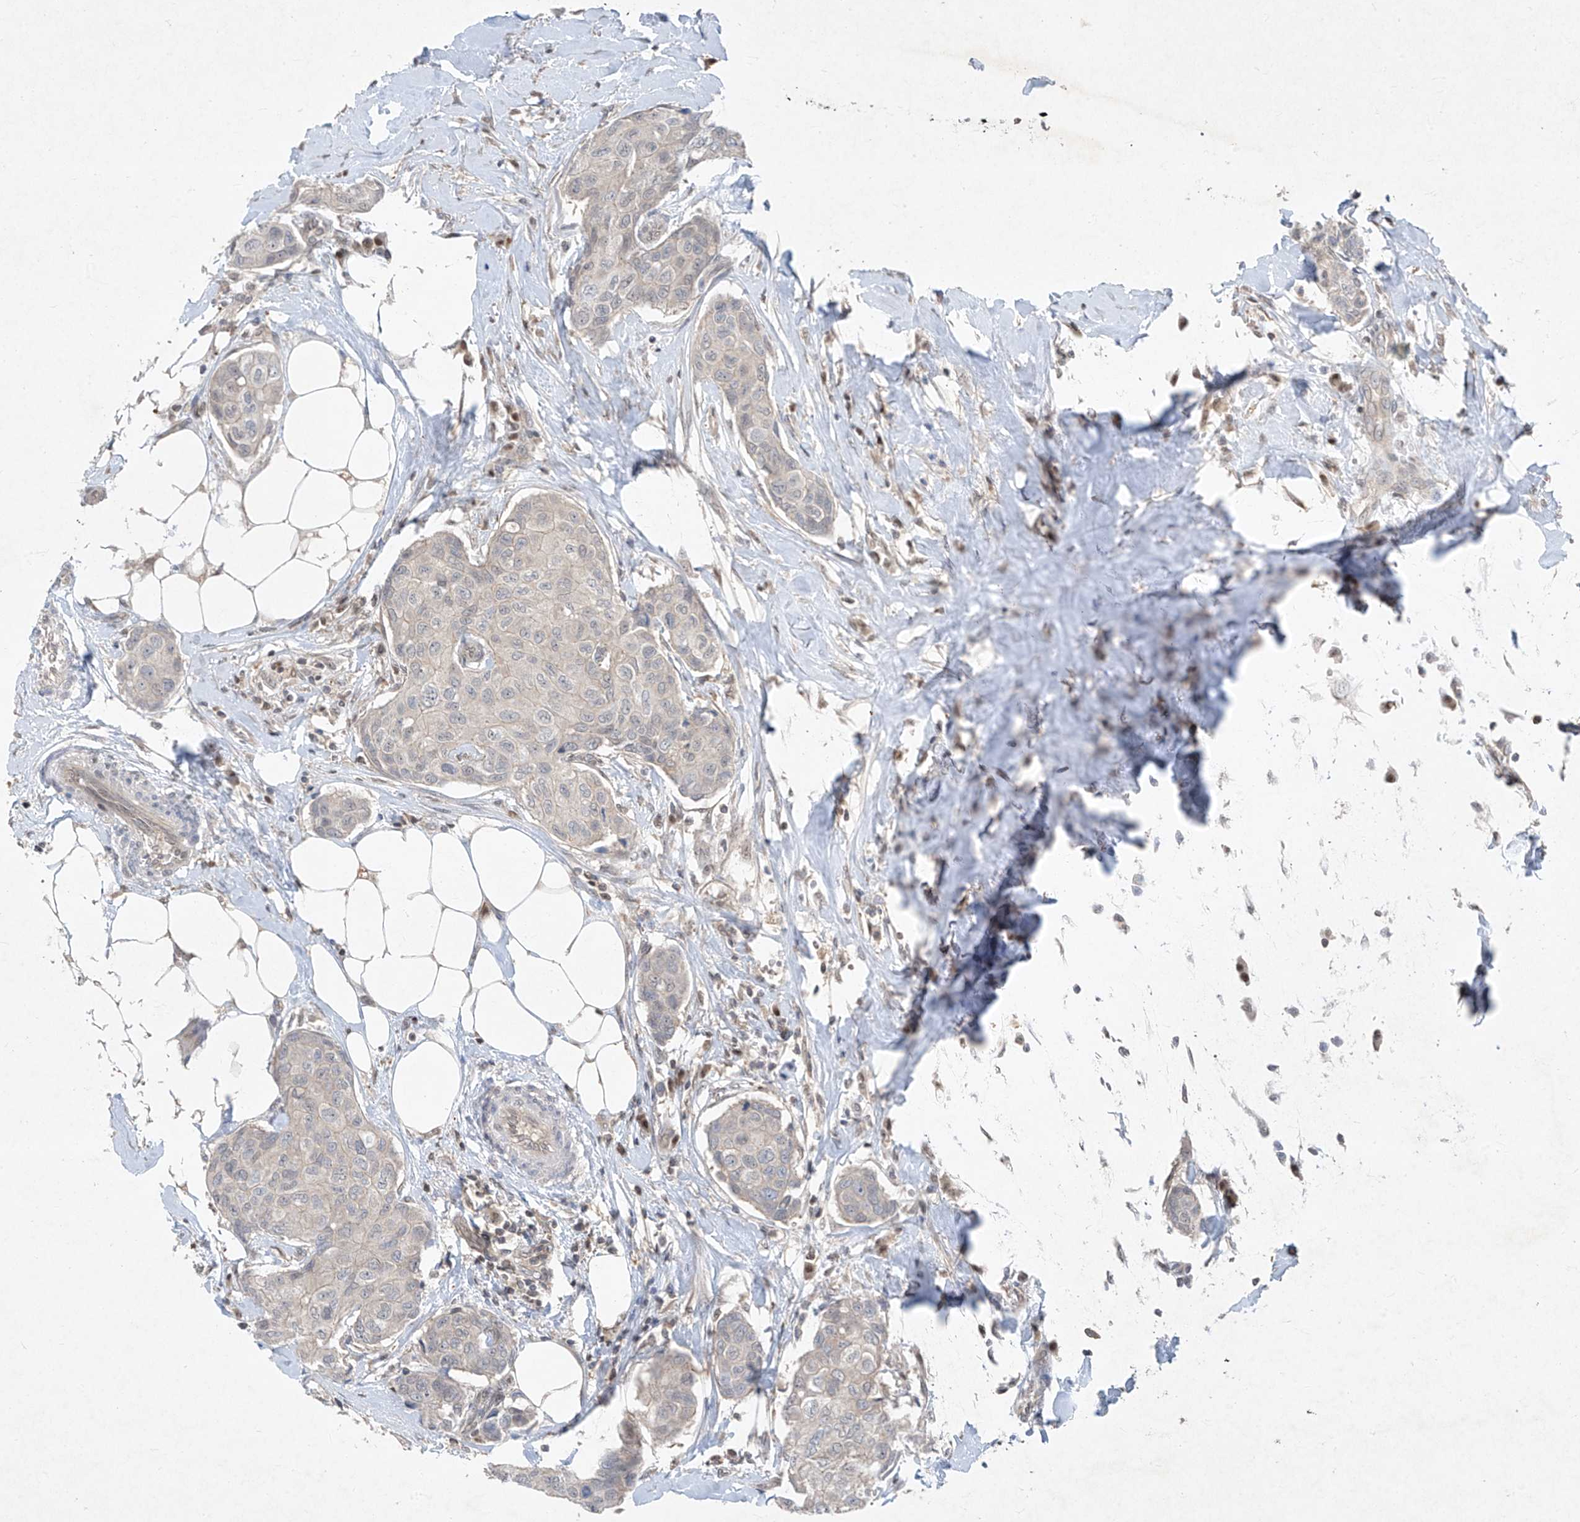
{"staining": {"intensity": "negative", "quantity": "none", "location": "none"}, "tissue": "breast cancer", "cell_type": "Tumor cells", "image_type": "cancer", "snomed": [{"axis": "morphology", "description": "Duct carcinoma"}, {"axis": "topography", "description": "Breast"}], "caption": "Tumor cells show no significant protein staining in intraductal carcinoma (breast).", "gene": "ZNF358", "patient": {"sex": "female", "age": 80}}